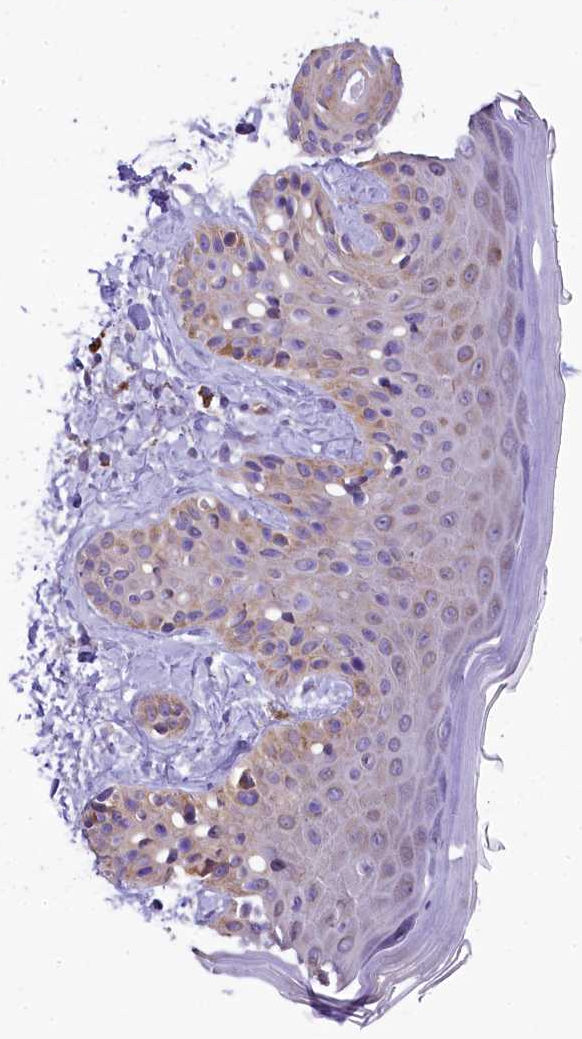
{"staining": {"intensity": "negative", "quantity": "none", "location": "none"}, "tissue": "skin", "cell_type": "Fibroblasts", "image_type": "normal", "snomed": [{"axis": "morphology", "description": "Normal tissue, NOS"}, {"axis": "topography", "description": "Skin"}], "caption": "Protein analysis of benign skin reveals no significant staining in fibroblasts.", "gene": "LARP4", "patient": {"sex": "male", "age": 52}}